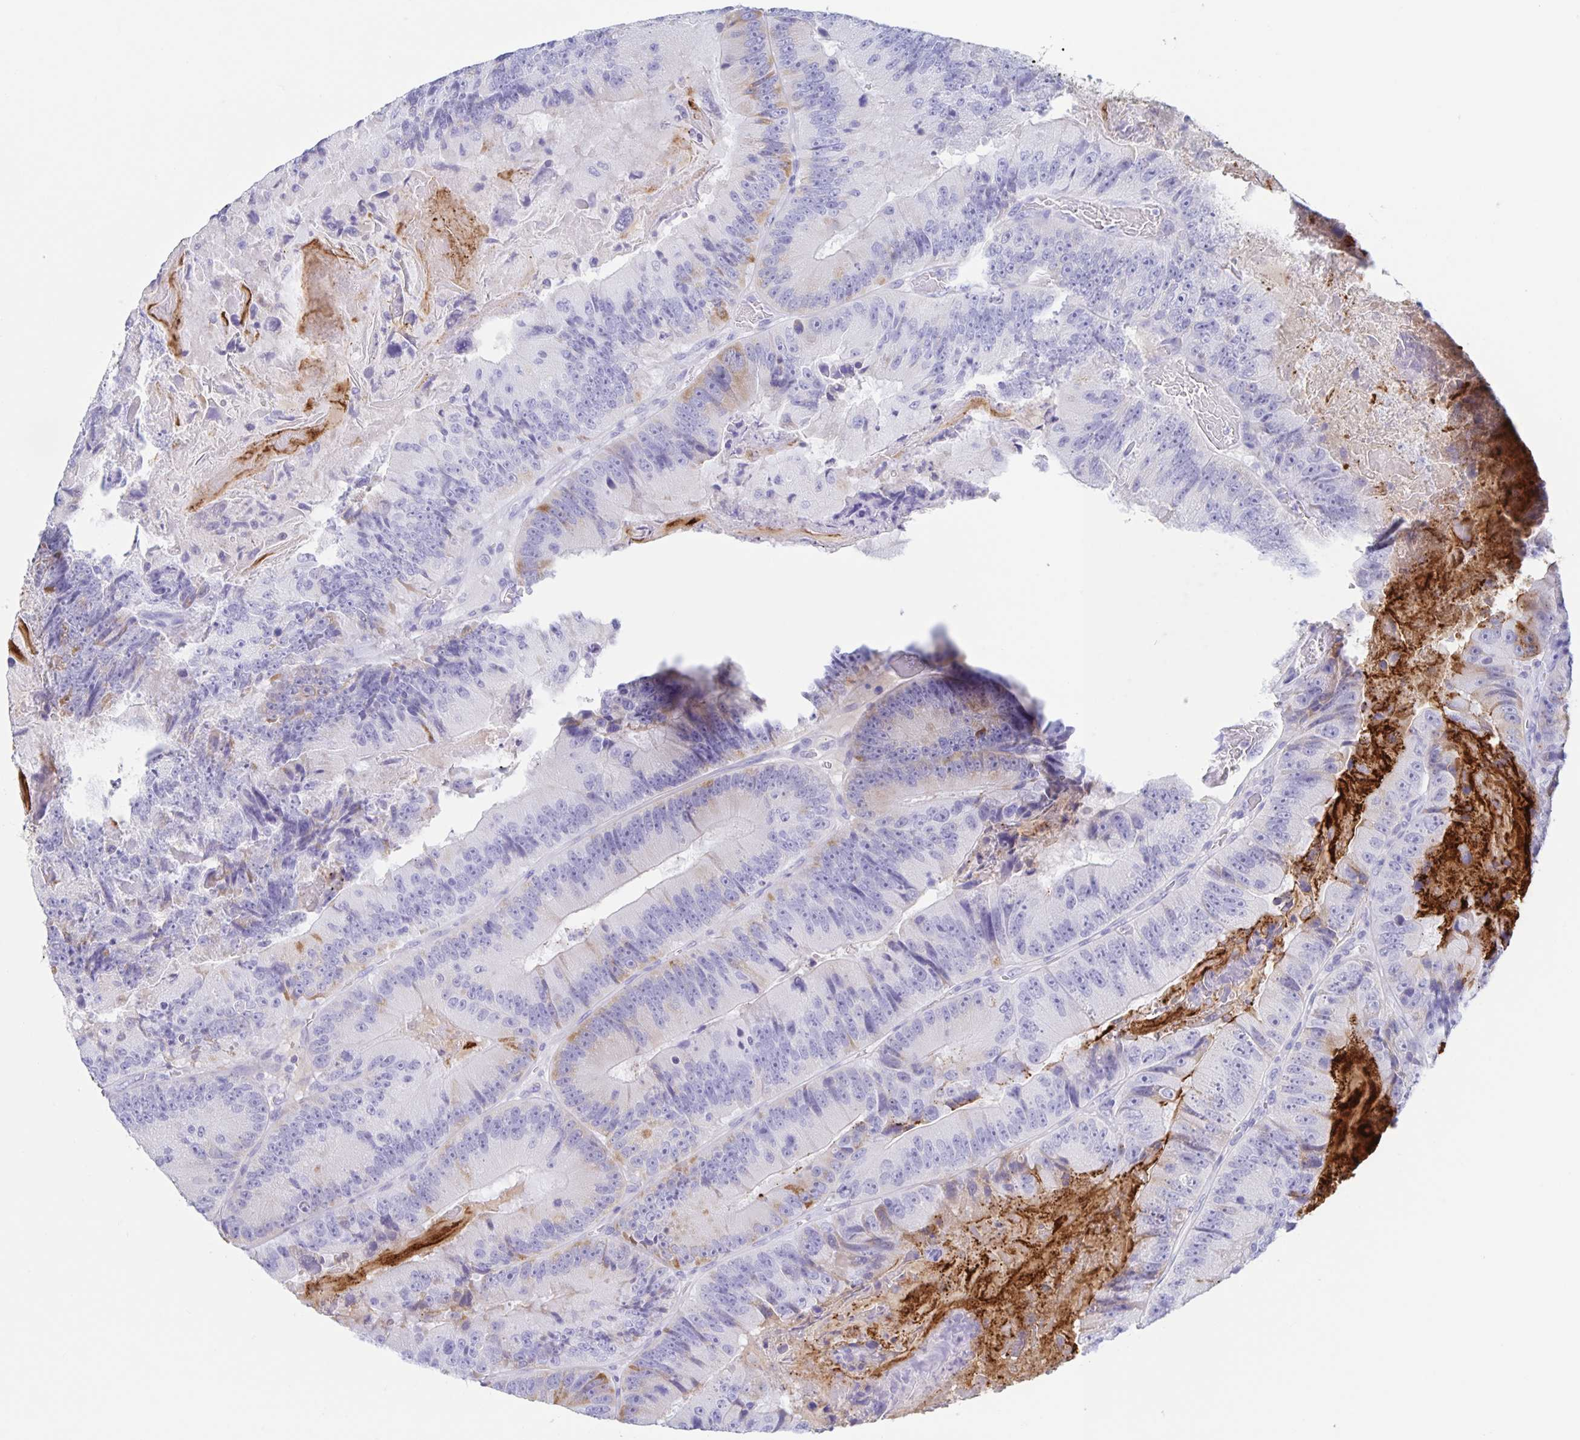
{"staining": {"intensity": "weak", "quantity": "<25%", "location": "cytoplasmic/membranous"}, "tissue": "colorectal cancer", "cell_type": "Tumor cells", "image_type": "cancer", "snomed": [{"axis": "morphology", "description": "Adenocarcinoma, NOS"}, {"axis": "topography", "description": "Colon"}], "caption": "This is an IHC photomicrograph of human adenocarcinoma (colorectal). There is no expression in tumor cells.", "gene": "DMBT1", "patient": {"sex": "female", "age": 86}}